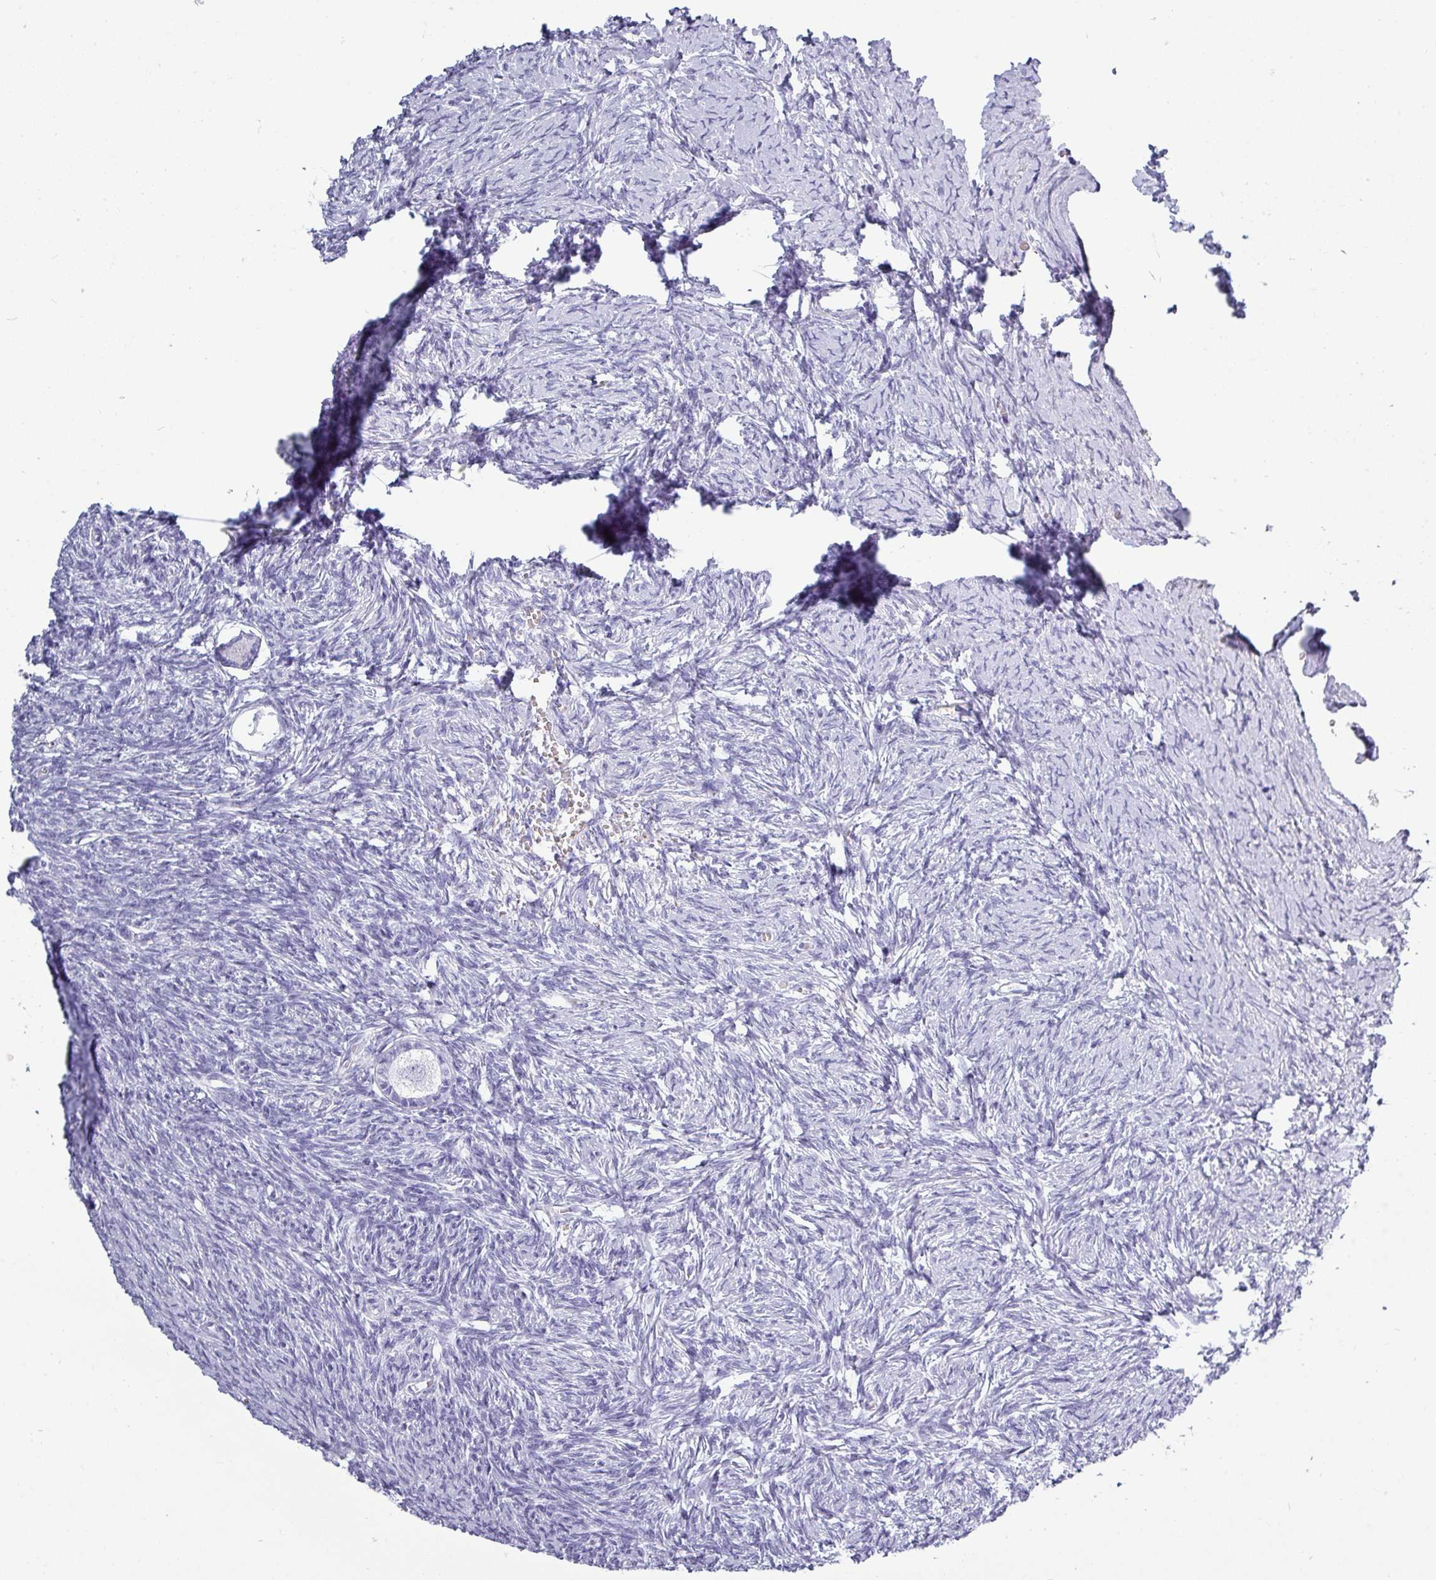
{"staining": {"intensity": "negative", "quantity": "none", "location": "none"}, "tissue": "ovary", "cell_type": "Follicle cells", "image_type": "normal", "snomed": [{"axis": "morphology", "description": "Normal tissue, NOS"}, {"axis": "topography", "description": "Ovary"}], "caption": "Immunohistochemical staining of benign human ovary demonstrates no significant positivity in follicle cells. Brightfield microscopy of immunohistochemistry stained with DAB (3,3'-diaminobenzidine) (brown) and hematoxylin (blue), captured at high magnification.", "gene": "CRYBB2", "patient": {"sex": "female", "age": 39}}